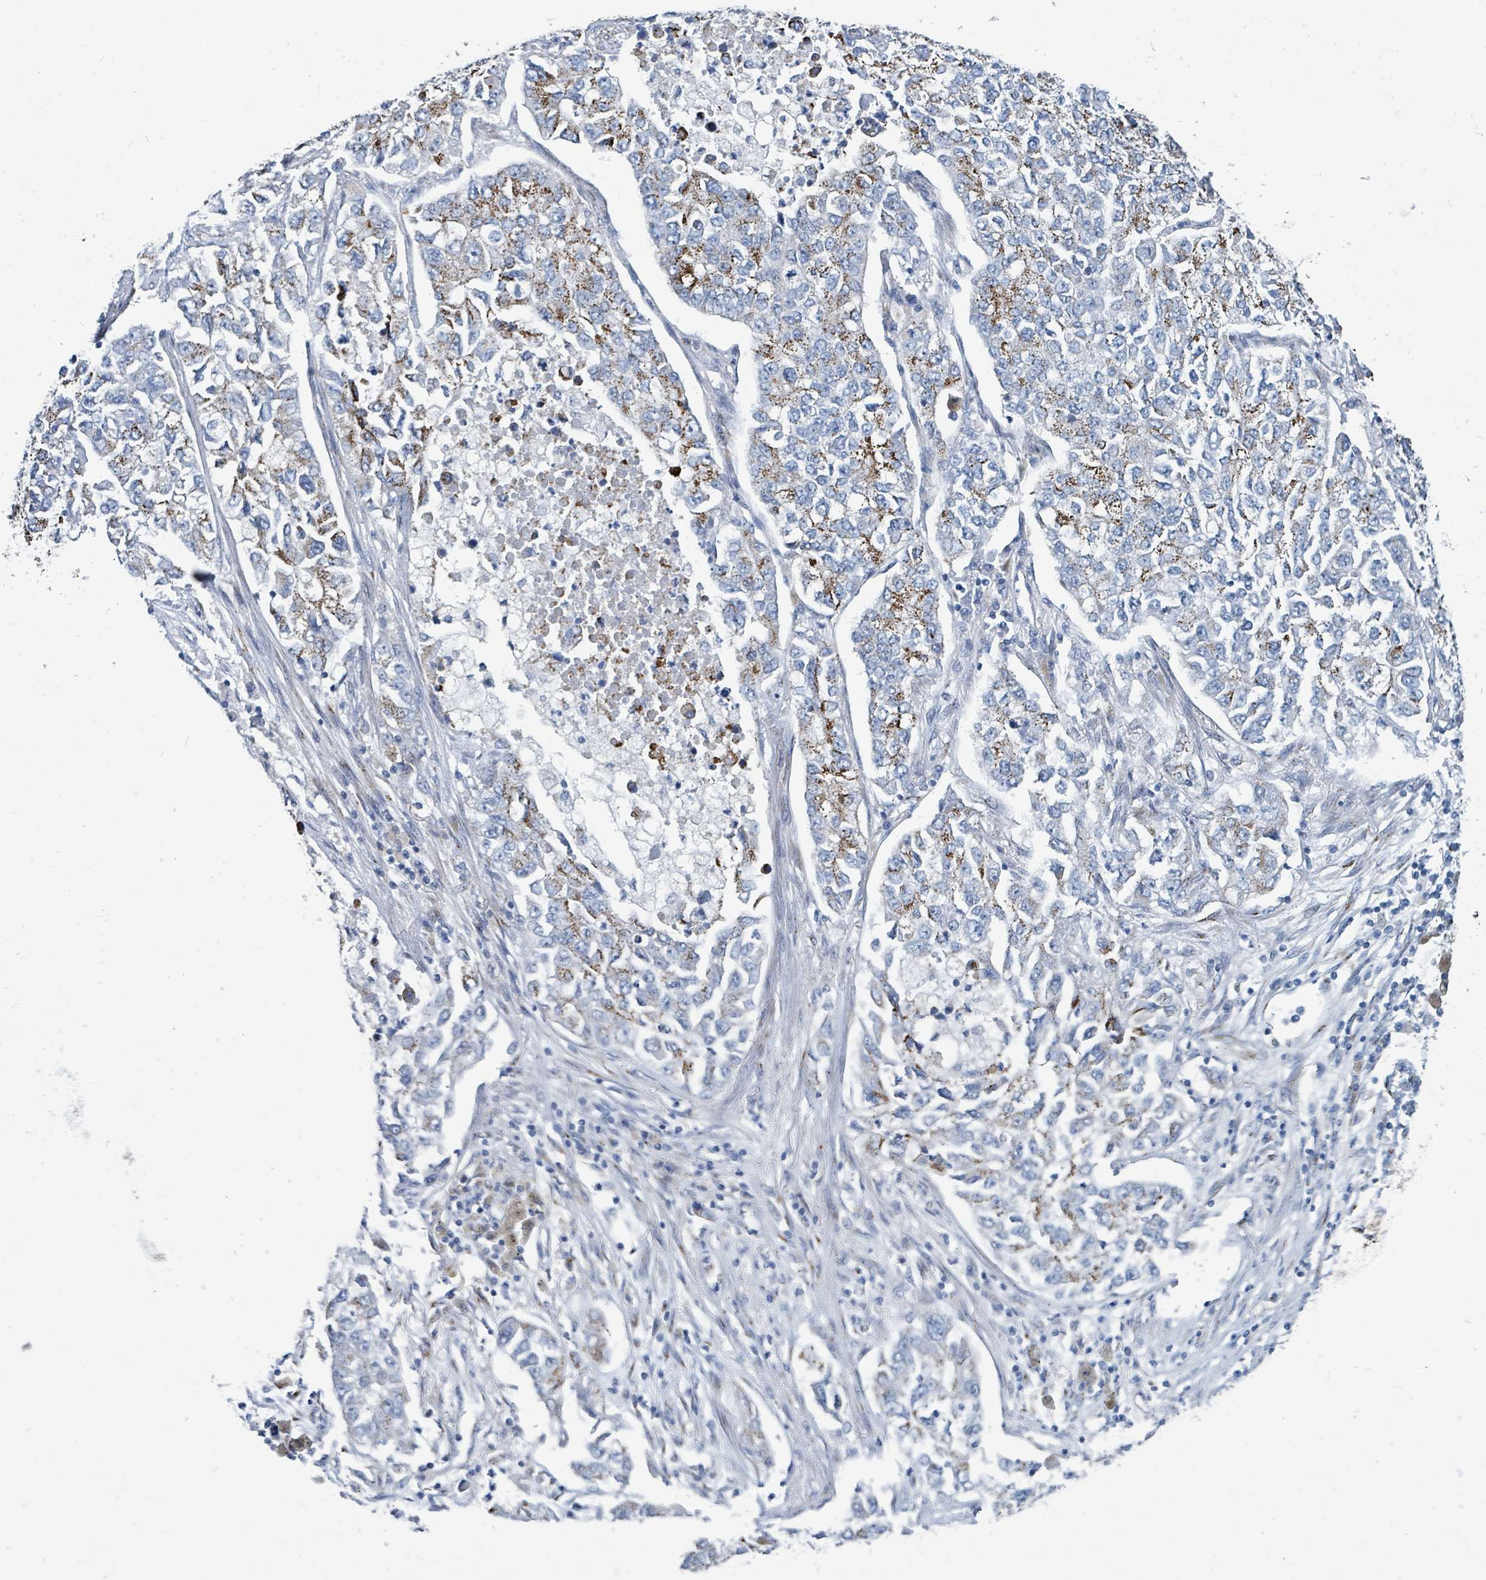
{"staining": {"intensity": "moderate", "quantity": "25%-75%", "location": "cytoplasmic/membranous"}, "tissue": "lung cancer", "cell_type": "Tumor cells", "image_type": "cancer", "snomed": [{"axis": "morphology", "description": "Adenocarcinoma, NOS"}, {"axis": "topography", "description": "Lung"}], "caption": "Immunohistochemistry (IHC) micrograph of neoplastic tissue: human lung cancer stained using immunohistochemistry reveals medium levels of moderate protein expression localized specifically in the cytoplasmic/membranous of tumor cells, appearing as a cytoplasmic/membranous brown color.", "gene": "DCAF5", "patient": {"sex": "male", "age": 49}}